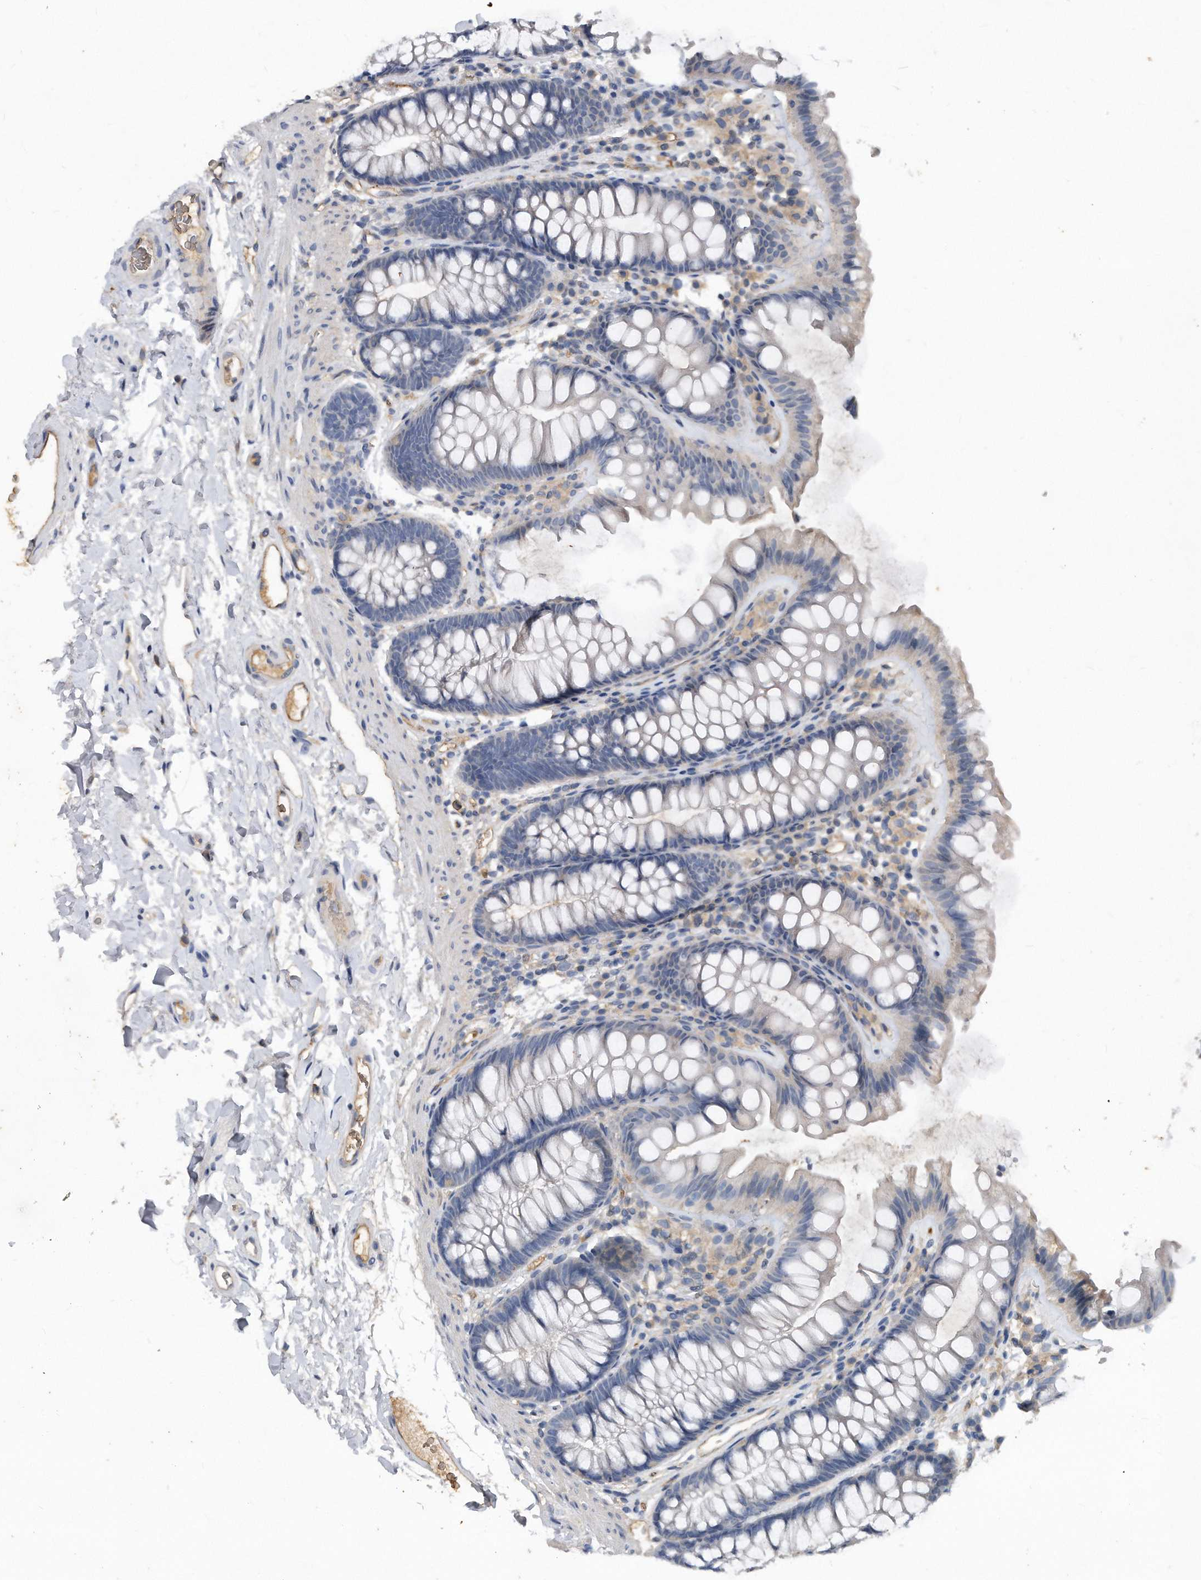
{"staining": {"intensity": "moderate", "quantity": ">75%", "location": "cytoplasmic/membranous"}, "tissue": "colon", "cell_type": "Endothelial cells", "image_type": "normal", "snomed": [{"axis": "morphology", "description": "Normal tissue, NOS"}, {"axis": "topography", "description": "Colon"}], "caption": "Colon stained with immunohistochemistry shows moderate cytoplasmic/membranous staining in about >75% of endothelial cells.", "gene": "HOMER3", "patient": {"sex": "female", "age": 62}}